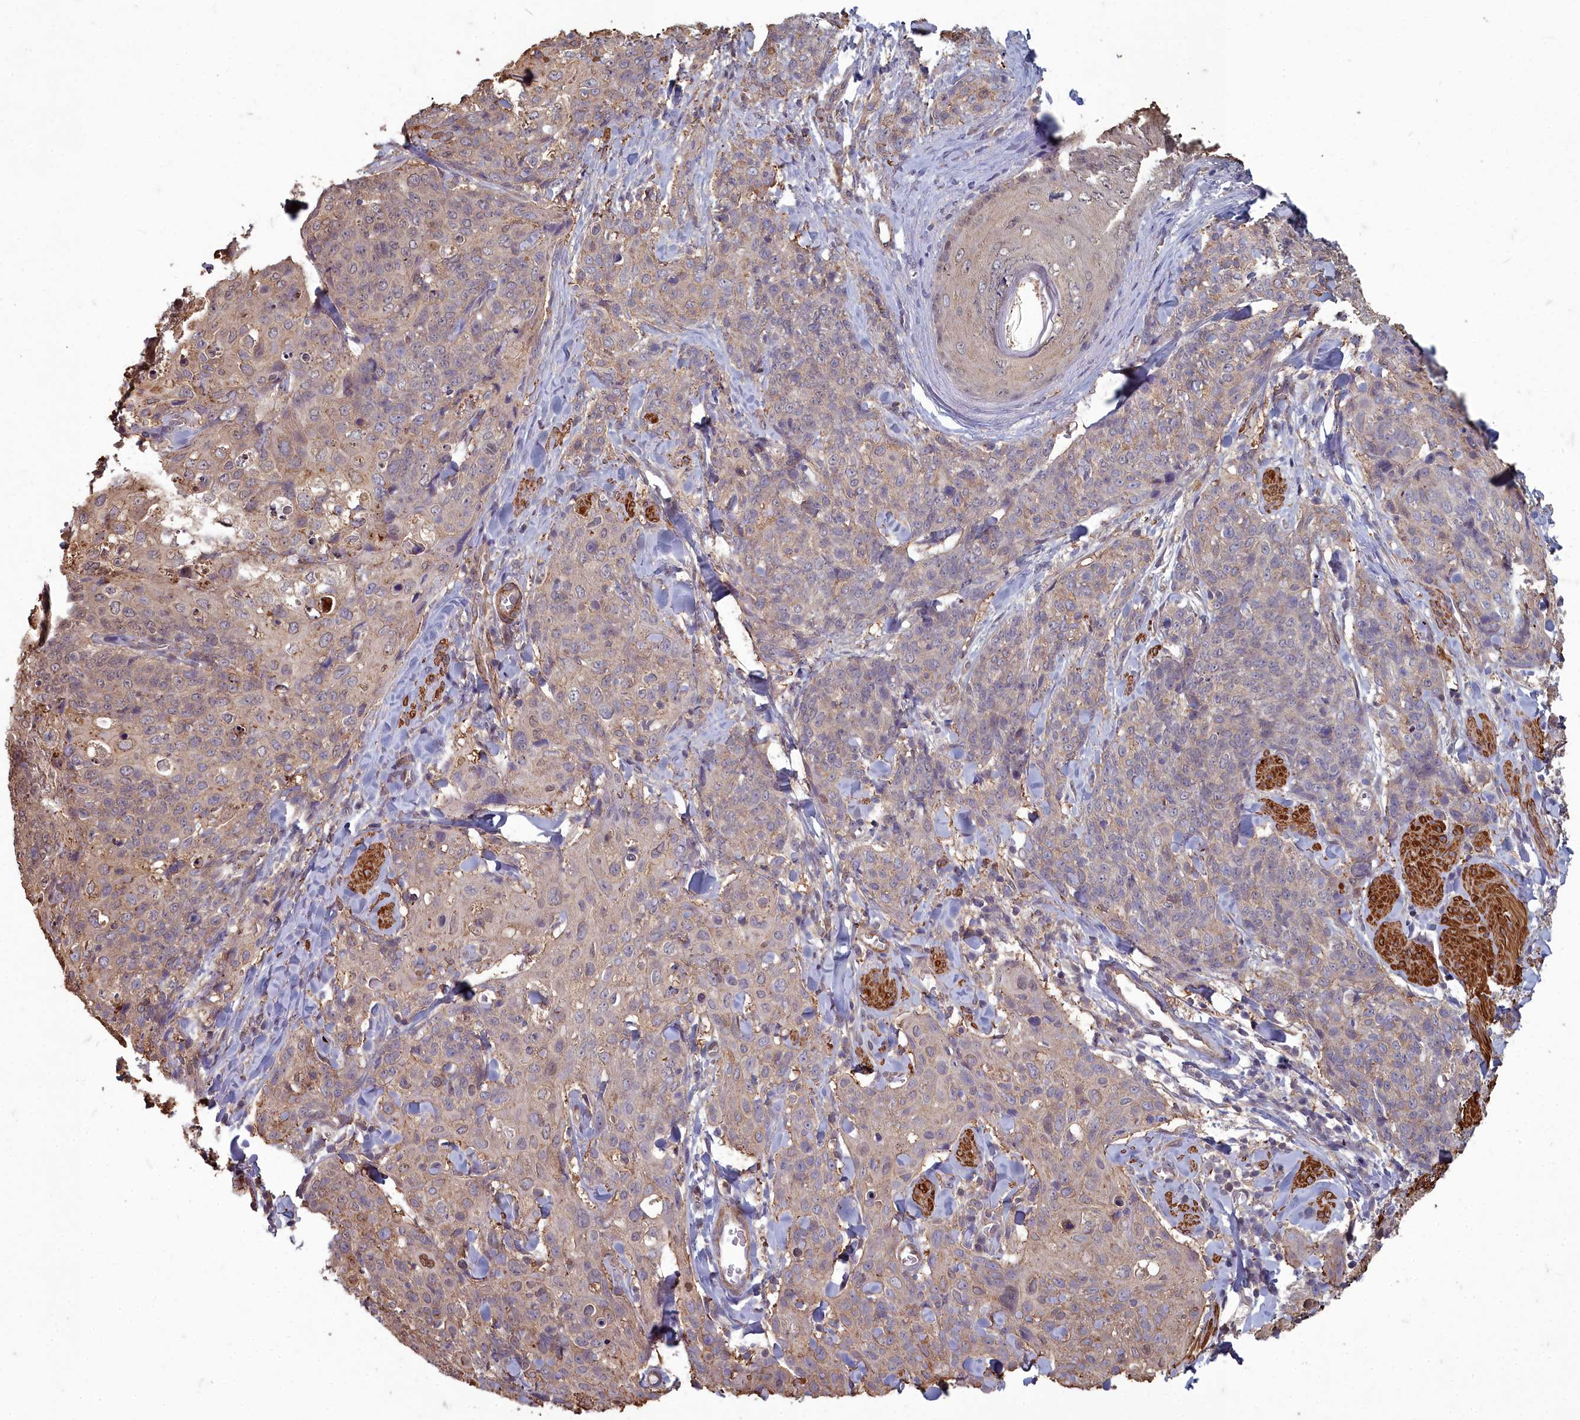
{"staining": {"intensity": "weak", "quantity": "25%-75%", "location": "cytoplasmic/membranous"}, "tissue": "skin cancer", "cell_type": "Tumor cells", "image_type": "cancer", "snomed": [{"axis": "morphology", "description": "Squamous cell carcinoma, NOS"}, {"axis": "topography", "description": "Skin"}, {"axis": "topography", "description": "Vulva"}], "caption": "DAB immunohistochemical staining of human skin squamous cell carcinoma exhibits weak cytoplasmic/membranous protein expression in about 25%-75% of tumor cells.", "gene": "ZNF626", "patient": {"sex": "female", "age": 85}}